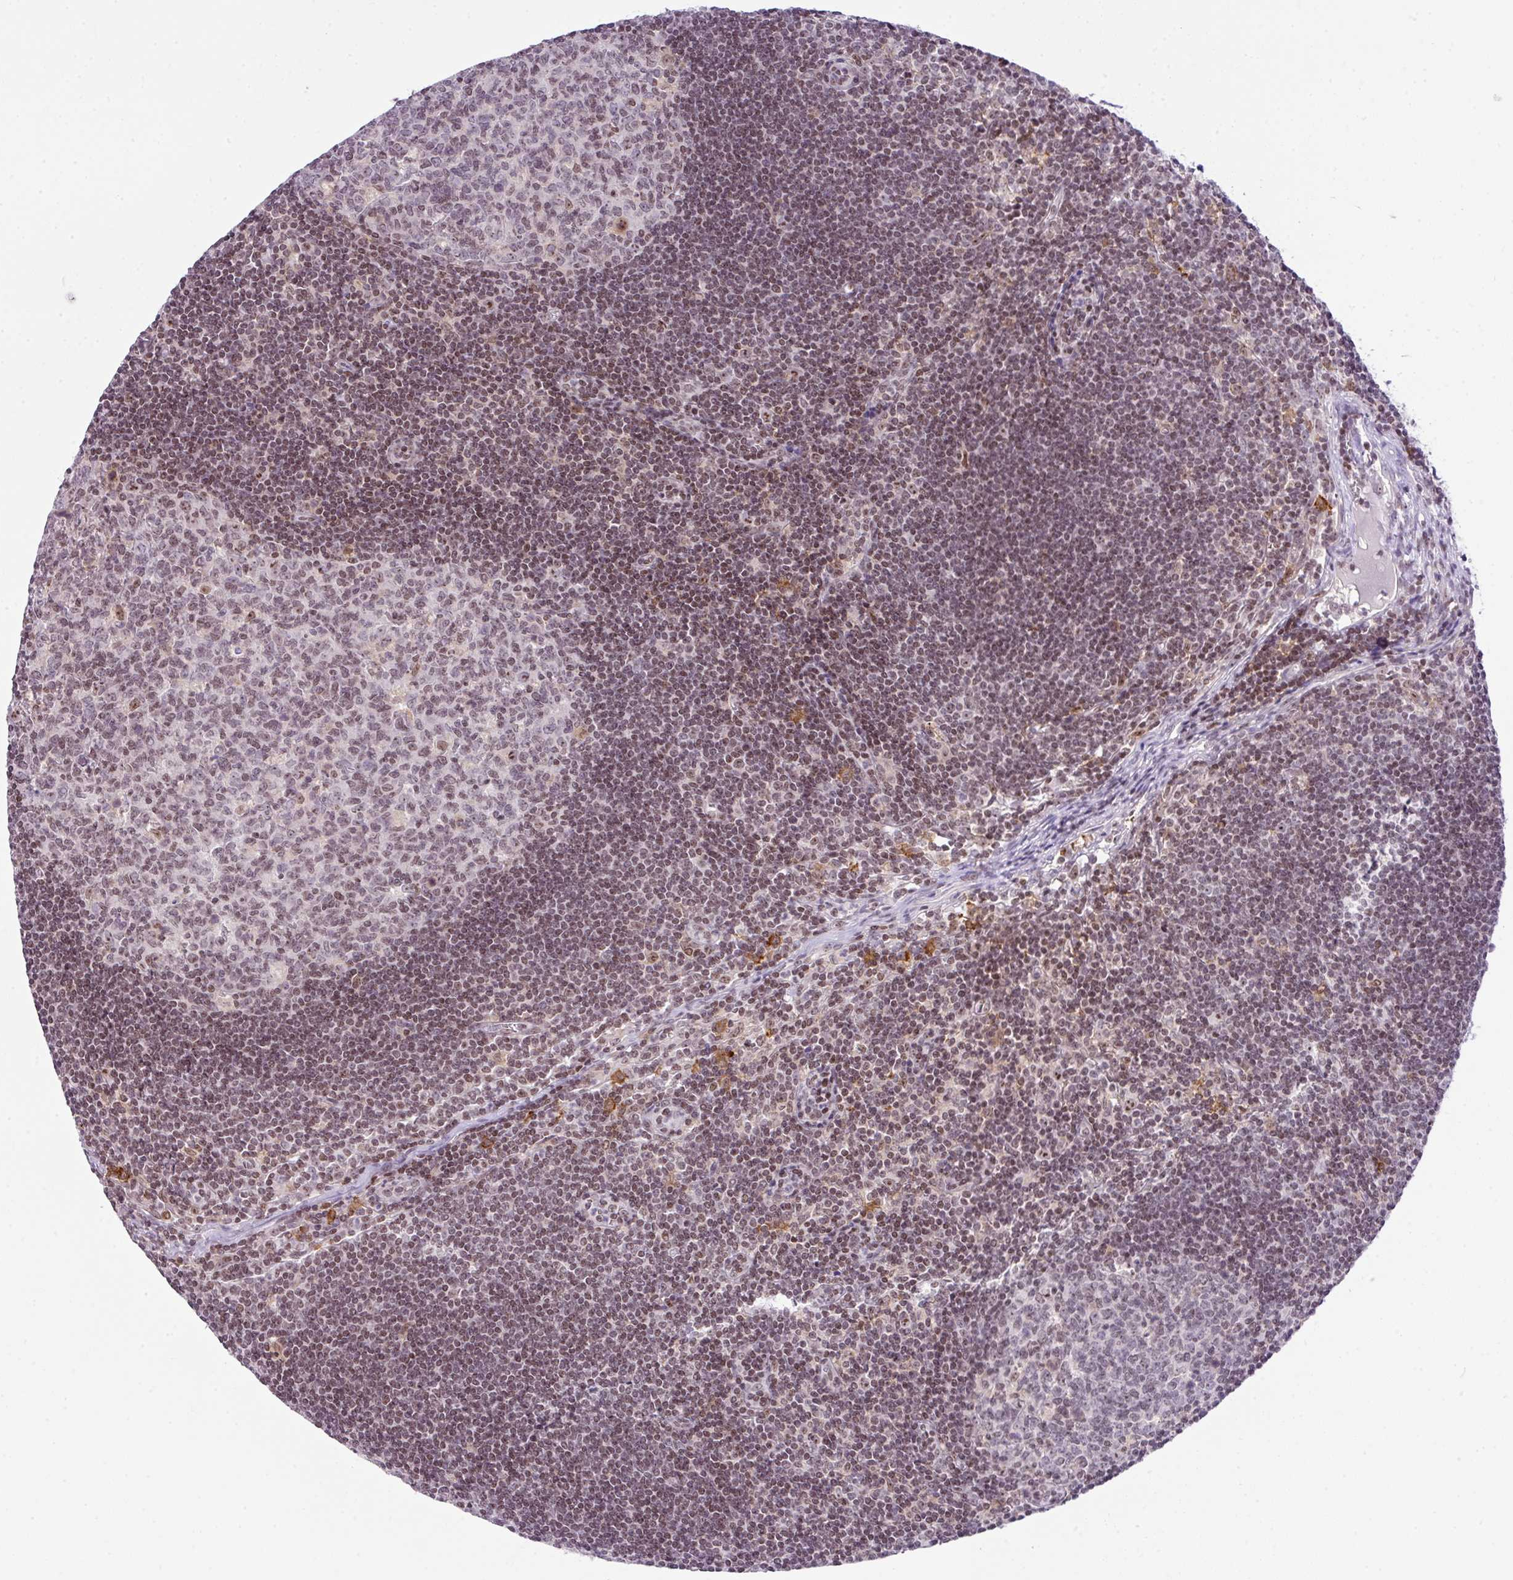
{"staining": {"intensity": "weak", "quantity": "25%-75%", "location": "nuclear"}, "tissue": "lymph node", "cell_type": "Germinal center cells", "image_type": "normal", "snomed": [{"axis": "morphology", "description": "Normal tissue, NOS"}, {"axis": "topography", "description": "Lymph node"}], "caption": "Immunohistochemical staining of normal lymph node demonstrates 25%-75% levels of weak nuclear protein positivity in about 25%-75% of germinal center cells.", "gene": "CCDC137", "patient": {"sex": "female", "age": 29}}